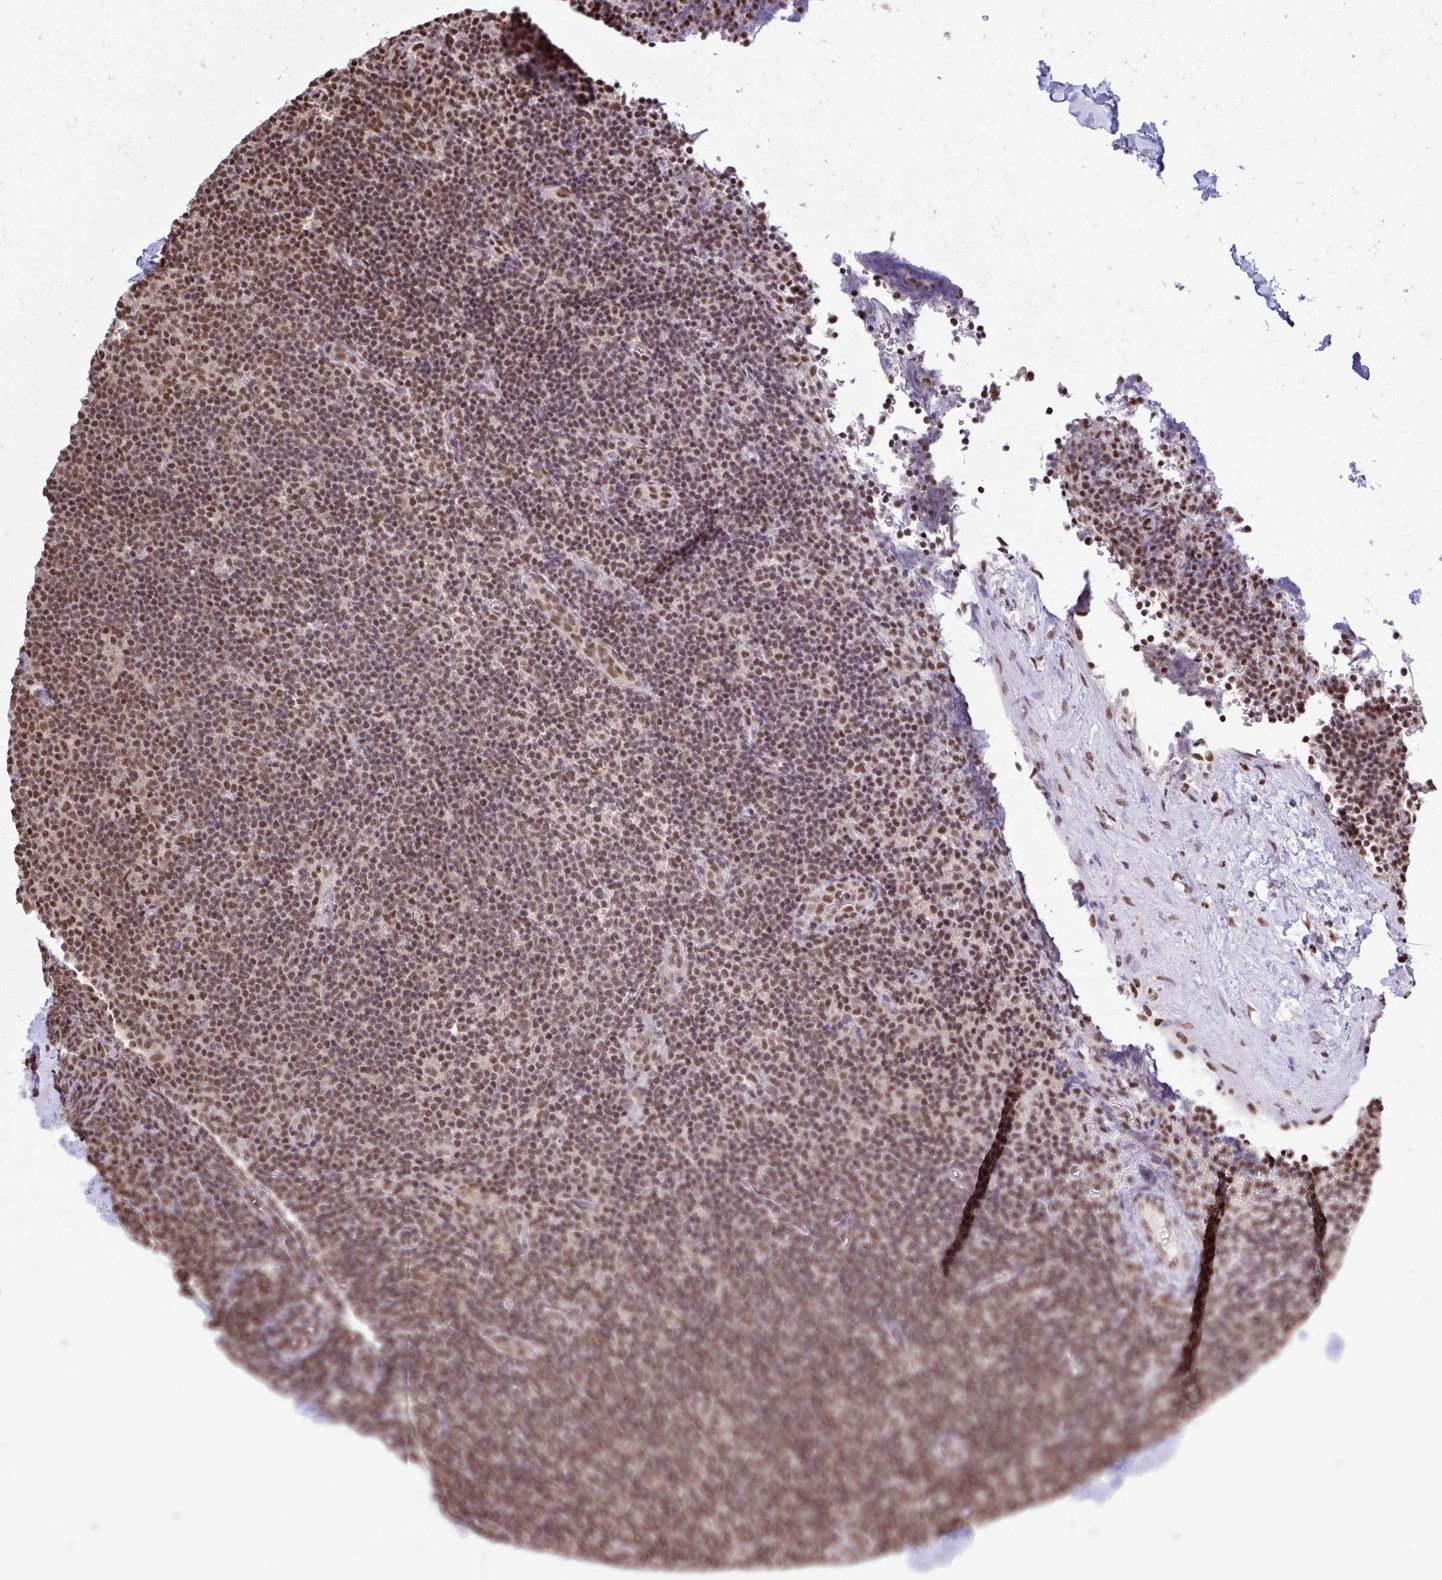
{"staining": {"intensity": "moderate", "quantity": ">75%", "location": "nuclear"}, "tissue": "lymphoma", "cell_type": "Tumor cells", "image_type": "cancer", "snomed": [{"axis": "morphology", "description": "Hodgkin's disease, NOS"}, {"axis": "topography", "description": "Lymph node"}], "caption": "IHC (DAB) staining of human Hodgkin's disease demonstrates moderate nuclear protein staining in about >75% of tumor cells.", "gene": "ABCA9", "patient": {"sex": "female", "age": 57}}